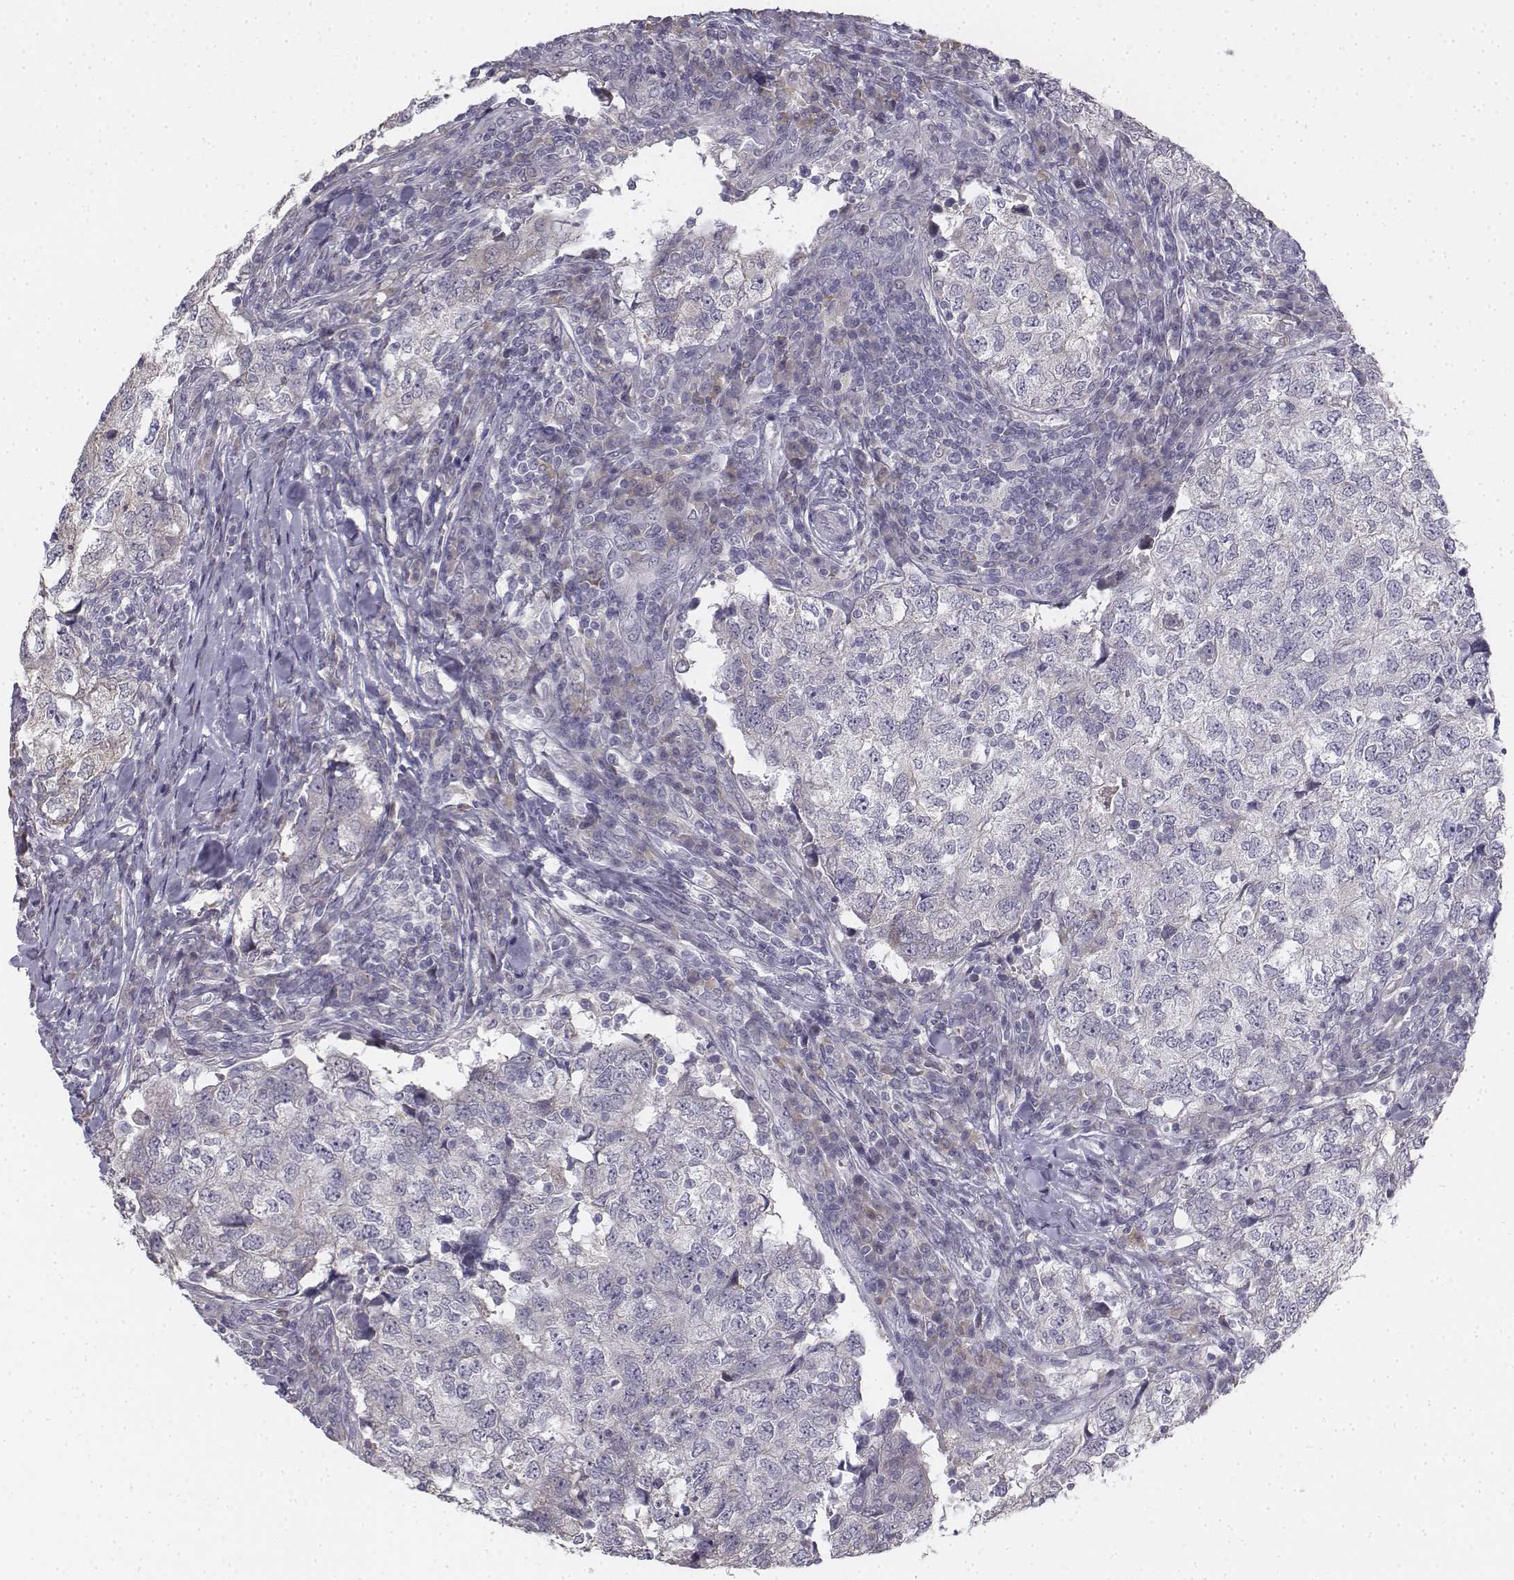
{"staining": {"intensity": "negative", "quantity": "none", "location": "none"}, "tissue": "breast cancer", "cell_type": "Tumor cells", "image_type": "cancer", "snomed": [{"axis": "morphology", "description": "Duct carcinoma"}, {"axis": "topography", "description": "Breast"}], "caption": "High magnification brightfield microscopy of breast invasive ductal carcinoma stained with DAB (brown) and counterstained with hematoxylin (blue): tumor cells show no significant expression.", "gene": "PENK", "patient": {"sex": "female", "age": 30}}